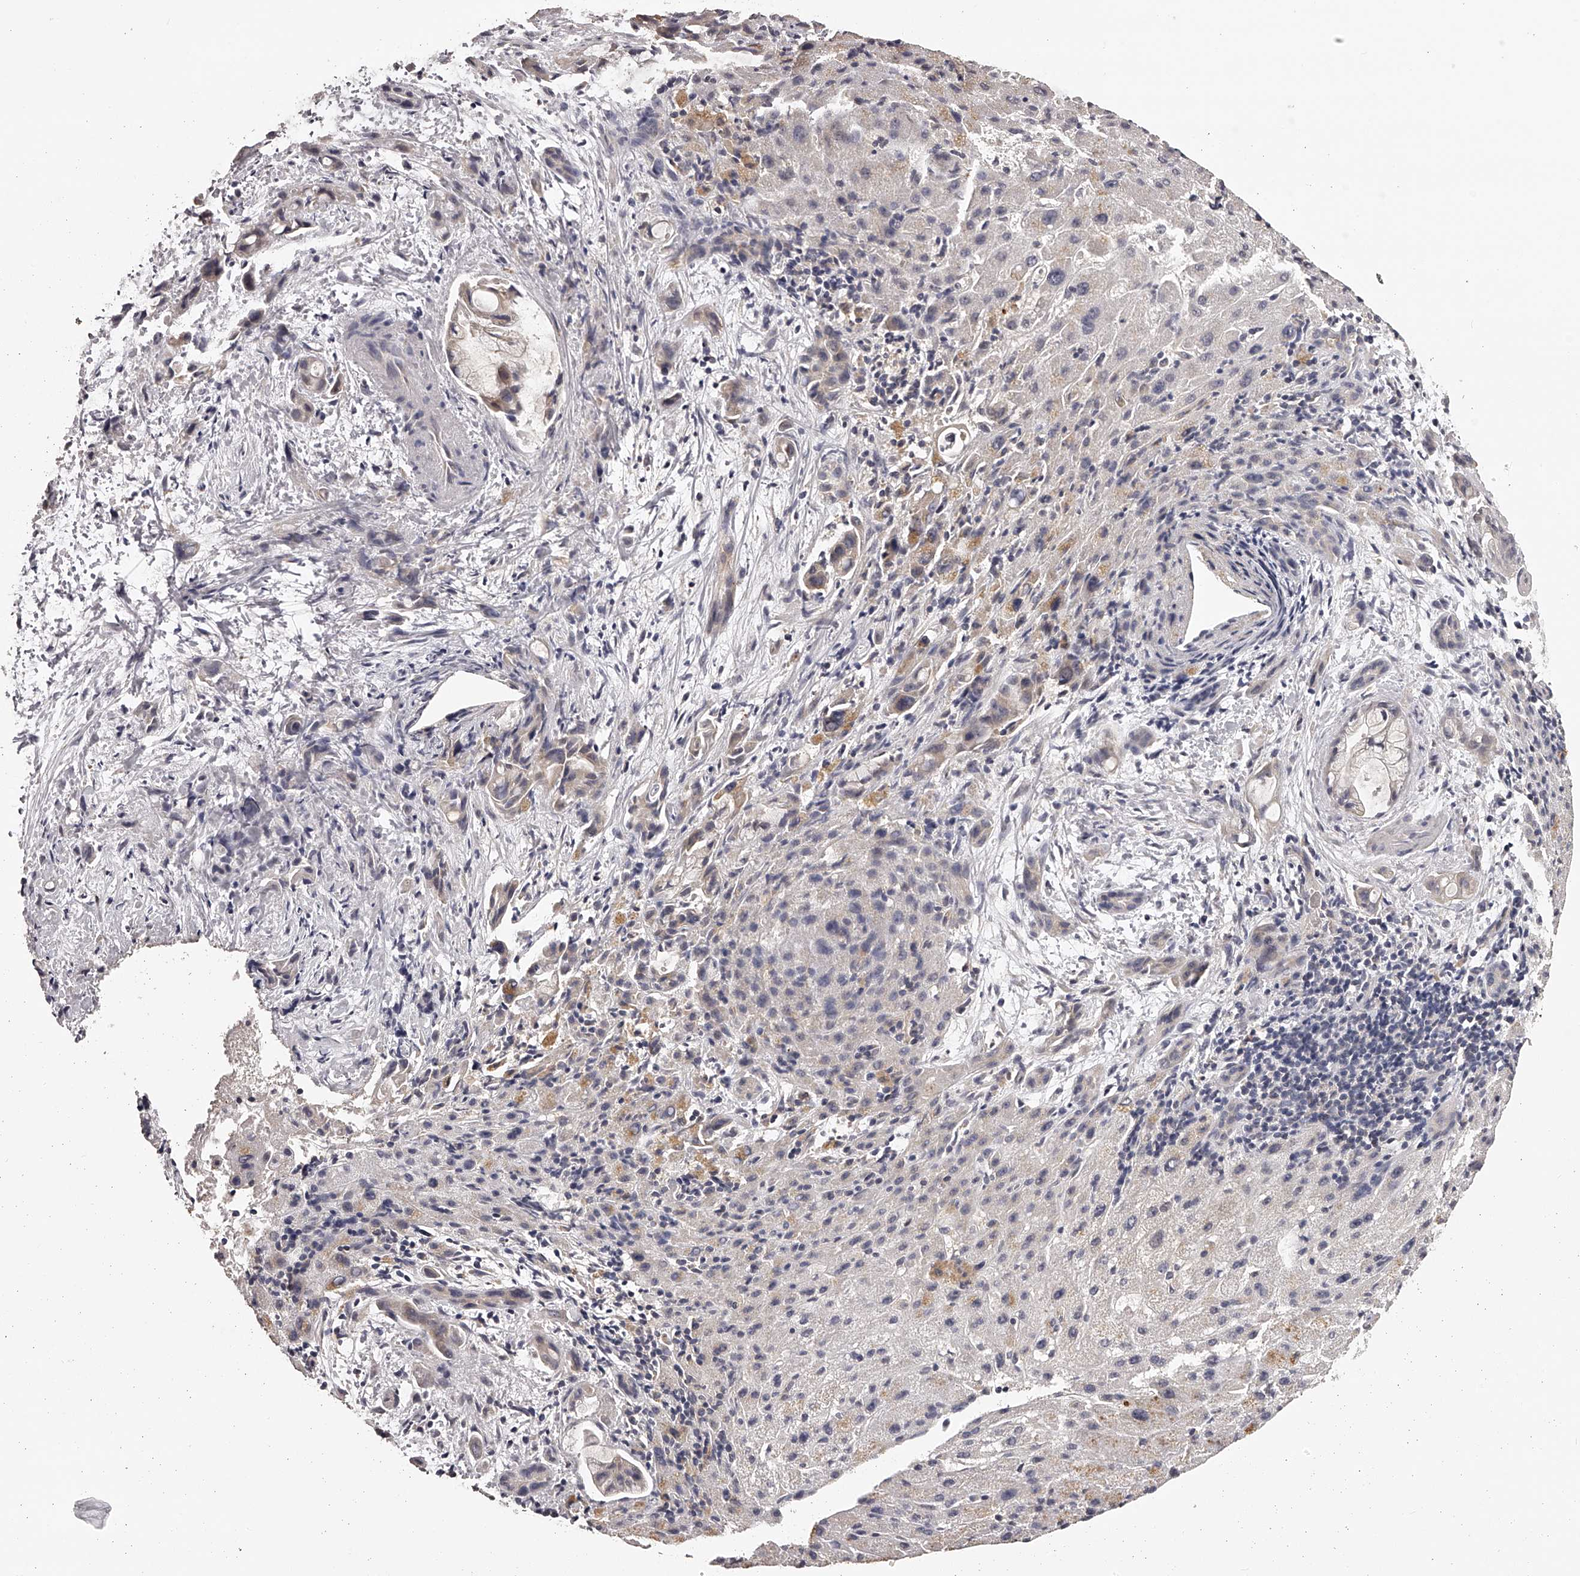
{"staining": {"intensity": "negative", "quantity": "none", "location": "none"}, "tissue": "liver cancer", "cell_type": "Tumor cells", "image_type": "cancer", "snomed": [{"axis": "morphology", "description": "Cholangiocarcinoma"}, {"axis": "topography", "description": "Liver"}], "caption": "An immunohistochemistry image of liver cancer (cholangiocarcinoma) is shown. There is no staining in tumor cells of liver cancer (cholangiocarcinoma). Brightfield microscopy of IHC stained with DAB (brown) and hematoxylin (blue), captured at high magnification.", "gene": "TNN", "patient": {"sex": "female", "age": 72}}